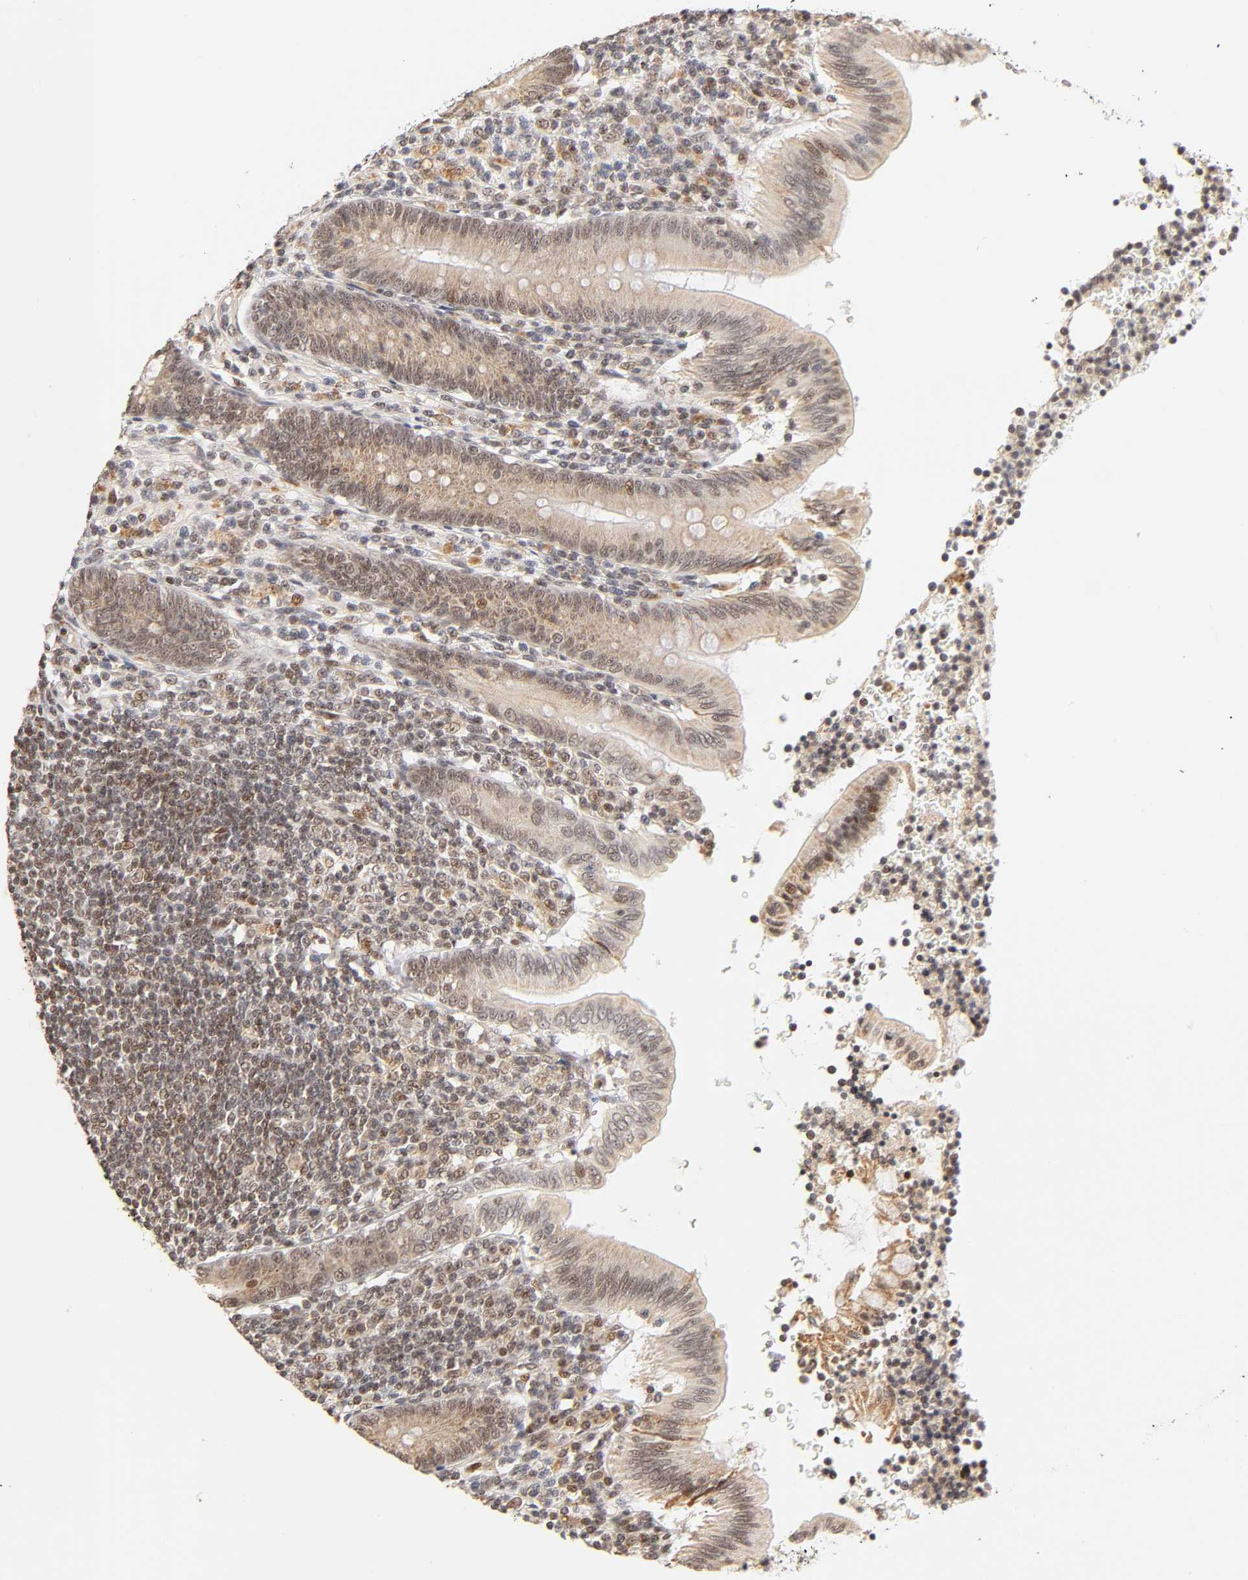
{"staining": {"intensity": "weak", "quantity": "25%-75%", "location": "cytoplasmic/membranous,nuclear"}, "tissue": "appendix", "cell_type": "Glandular cells", "image_type": "normal", "snomed": [{"axis": "morphology", "description": "Normal tissue, NOS"}, {"axis": "morphology", "description": "Inflammation, NOS"}, {"axis": "topography", "description": "Appendix"}], "caption": "Unremarkable appendix reveals weak cytoplasmic/membranous,nuclear positivity in about 25%-75% of glandular cells.", "gene": "TAF10", "patient": {"sex": "male", "age": 46}}